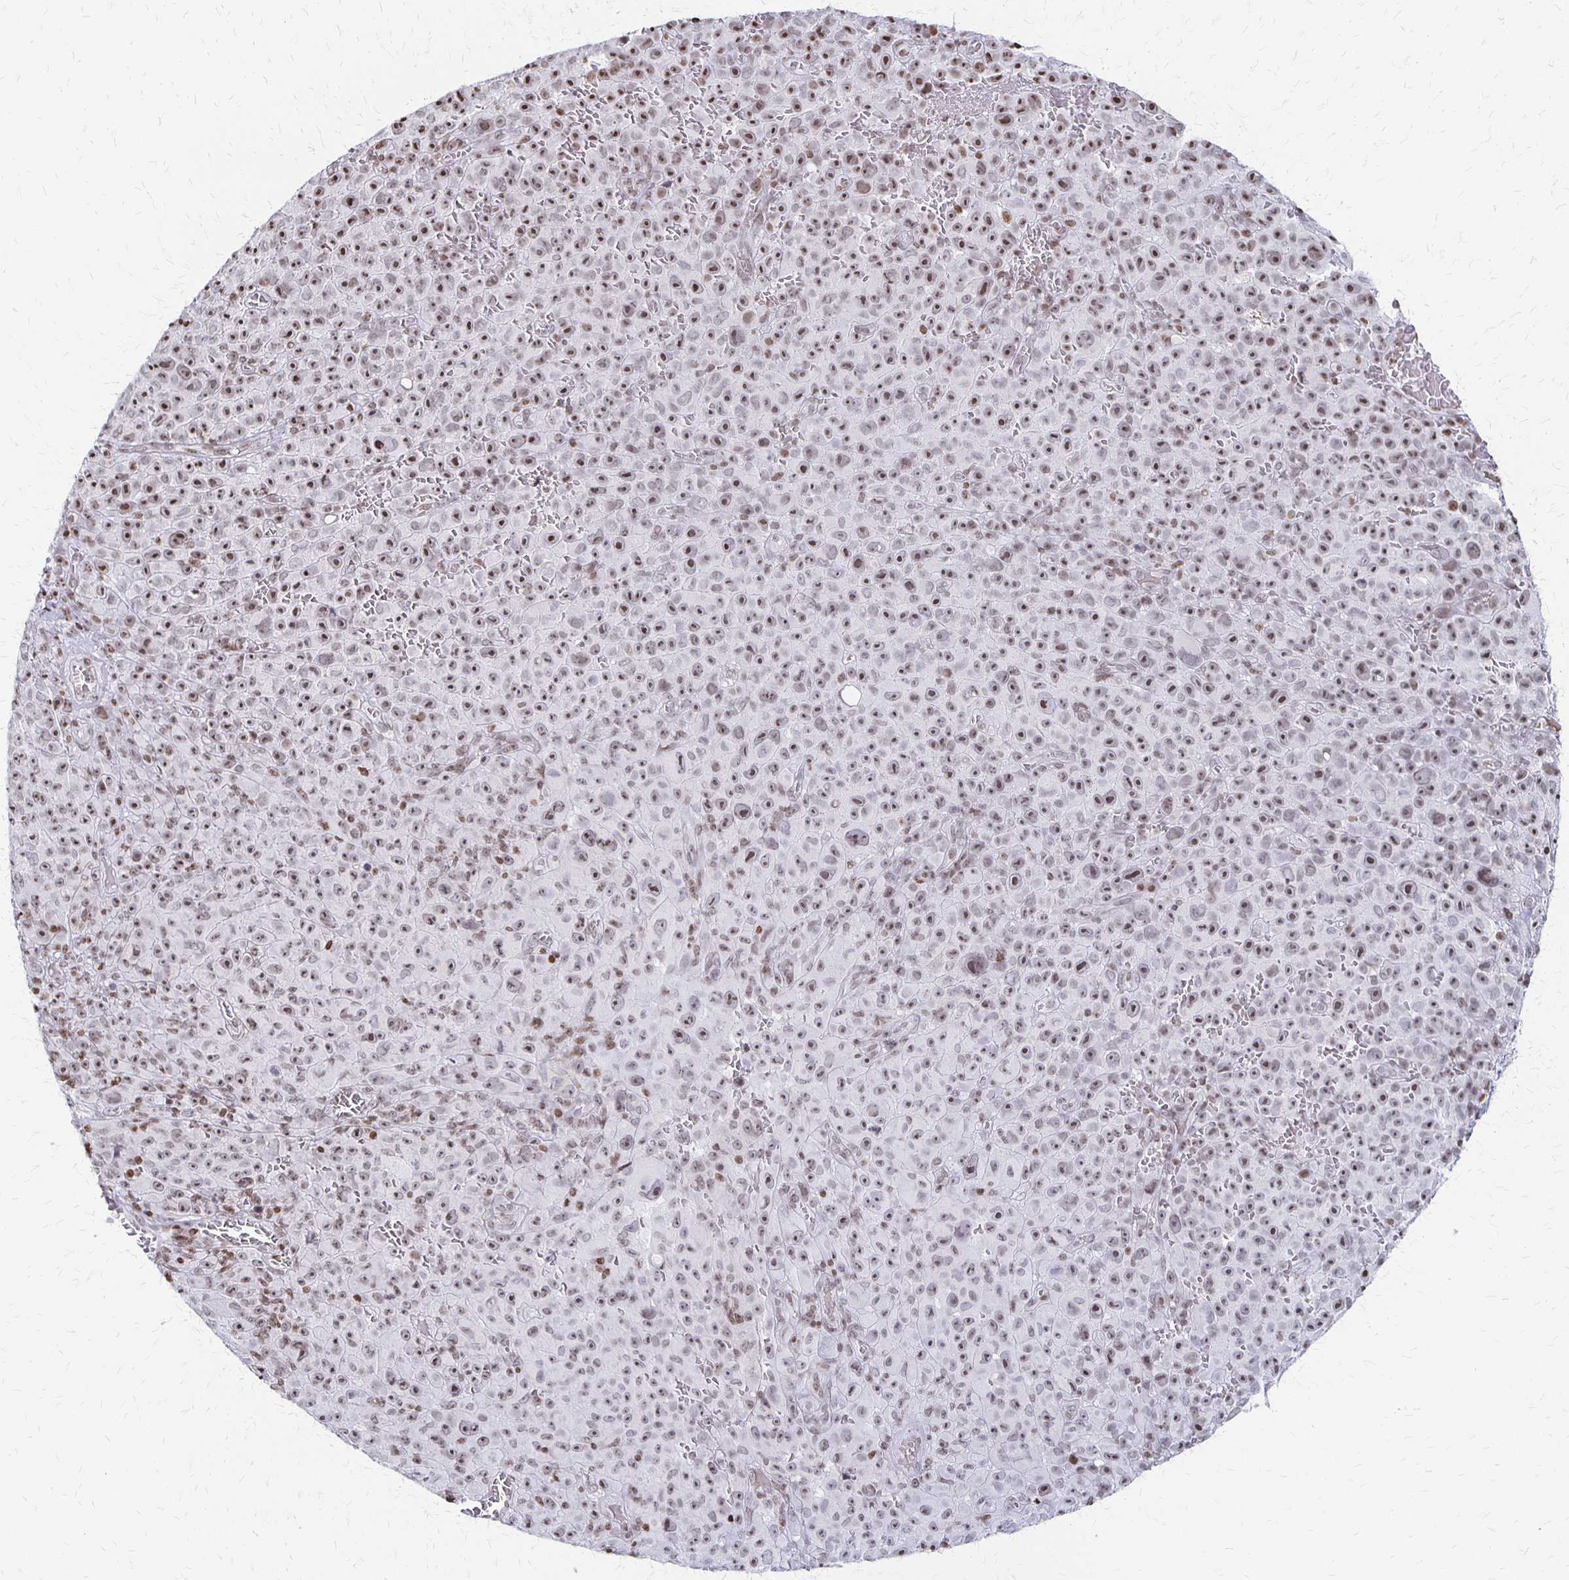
{"staining": {"intensity": "moderate", "quantity": ">75%", "location": "nuclear"}, "tissue": "melanoma", "cell_type": "Tumor cells", "image_type": "cancer", "snomed": [{"axis": "morphology", "description": "Malignant melanoma, NOS"}, {"axis": "topography", "description": "Skin"}], "caption": "Protein analysis of melanoma tissue displays moderate nuclear positivity in about >75% of tumor cells. Immunohistochemistry (ihc) stains the protein of interest in brown and the nuclei are stained blue.", "gene": "ZNF280C", "patient": {"sex": "female", "age": 82}}